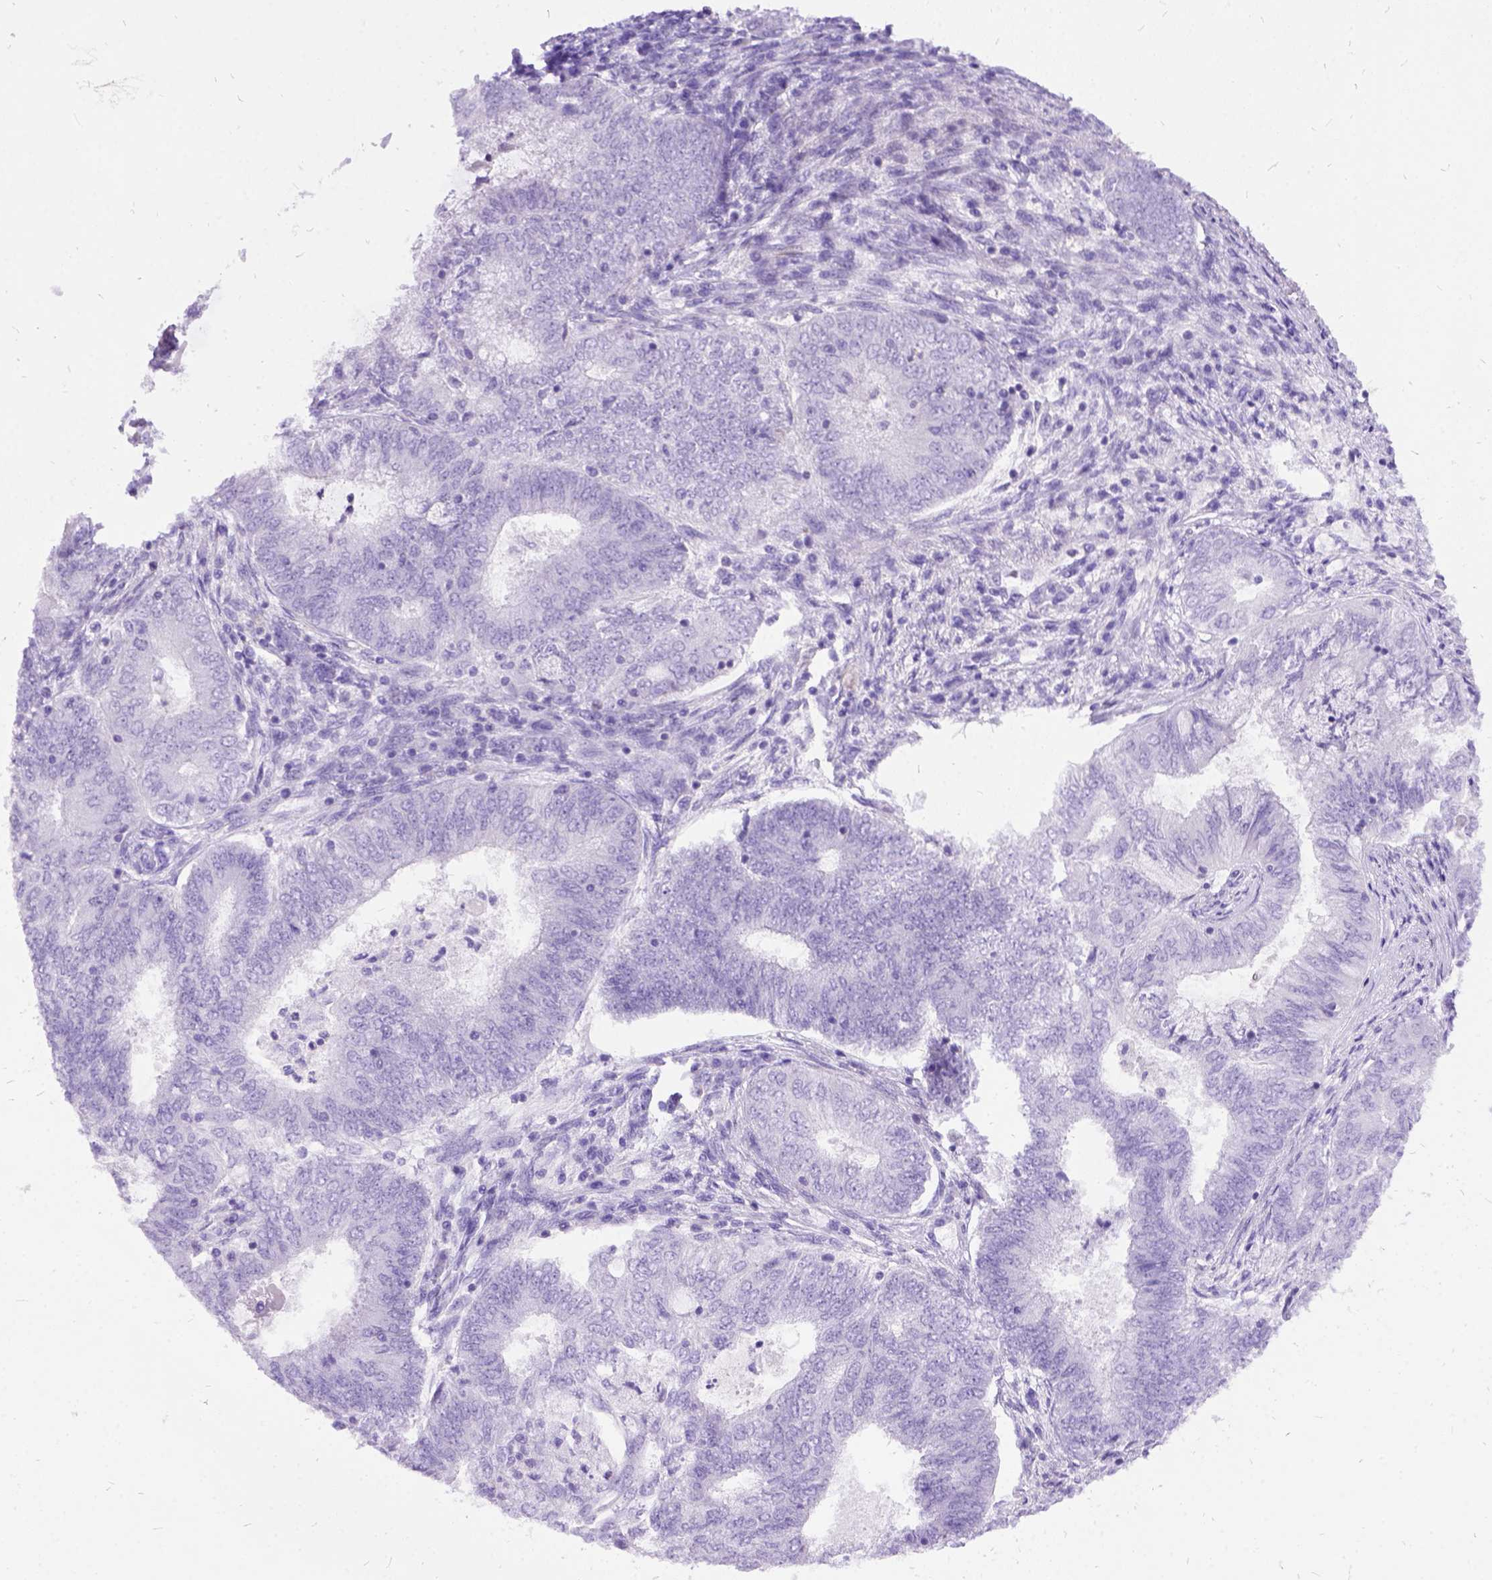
{"staining": {"intensity": "negative", "quantity": "none", "location": "none"}, "tissue": "endometrial cancer", "cell_type": "Tumor cells", "image_type": "cancer", "snomed": [{"axis": "morphology", "description": "Adenocarcinoma, NOS"}, {"axis": "topography", "description": "Endometrium"}], "caption": "Immunohistochemical staining of human adenocarcinoma (endometrial) displays no significant expression in tumor cells. (DAB immunohistochemistry (IHC) with hematoxylin counter stain).", "gene": "PRG2", "patient": {"sex": "female", "age": 62}}